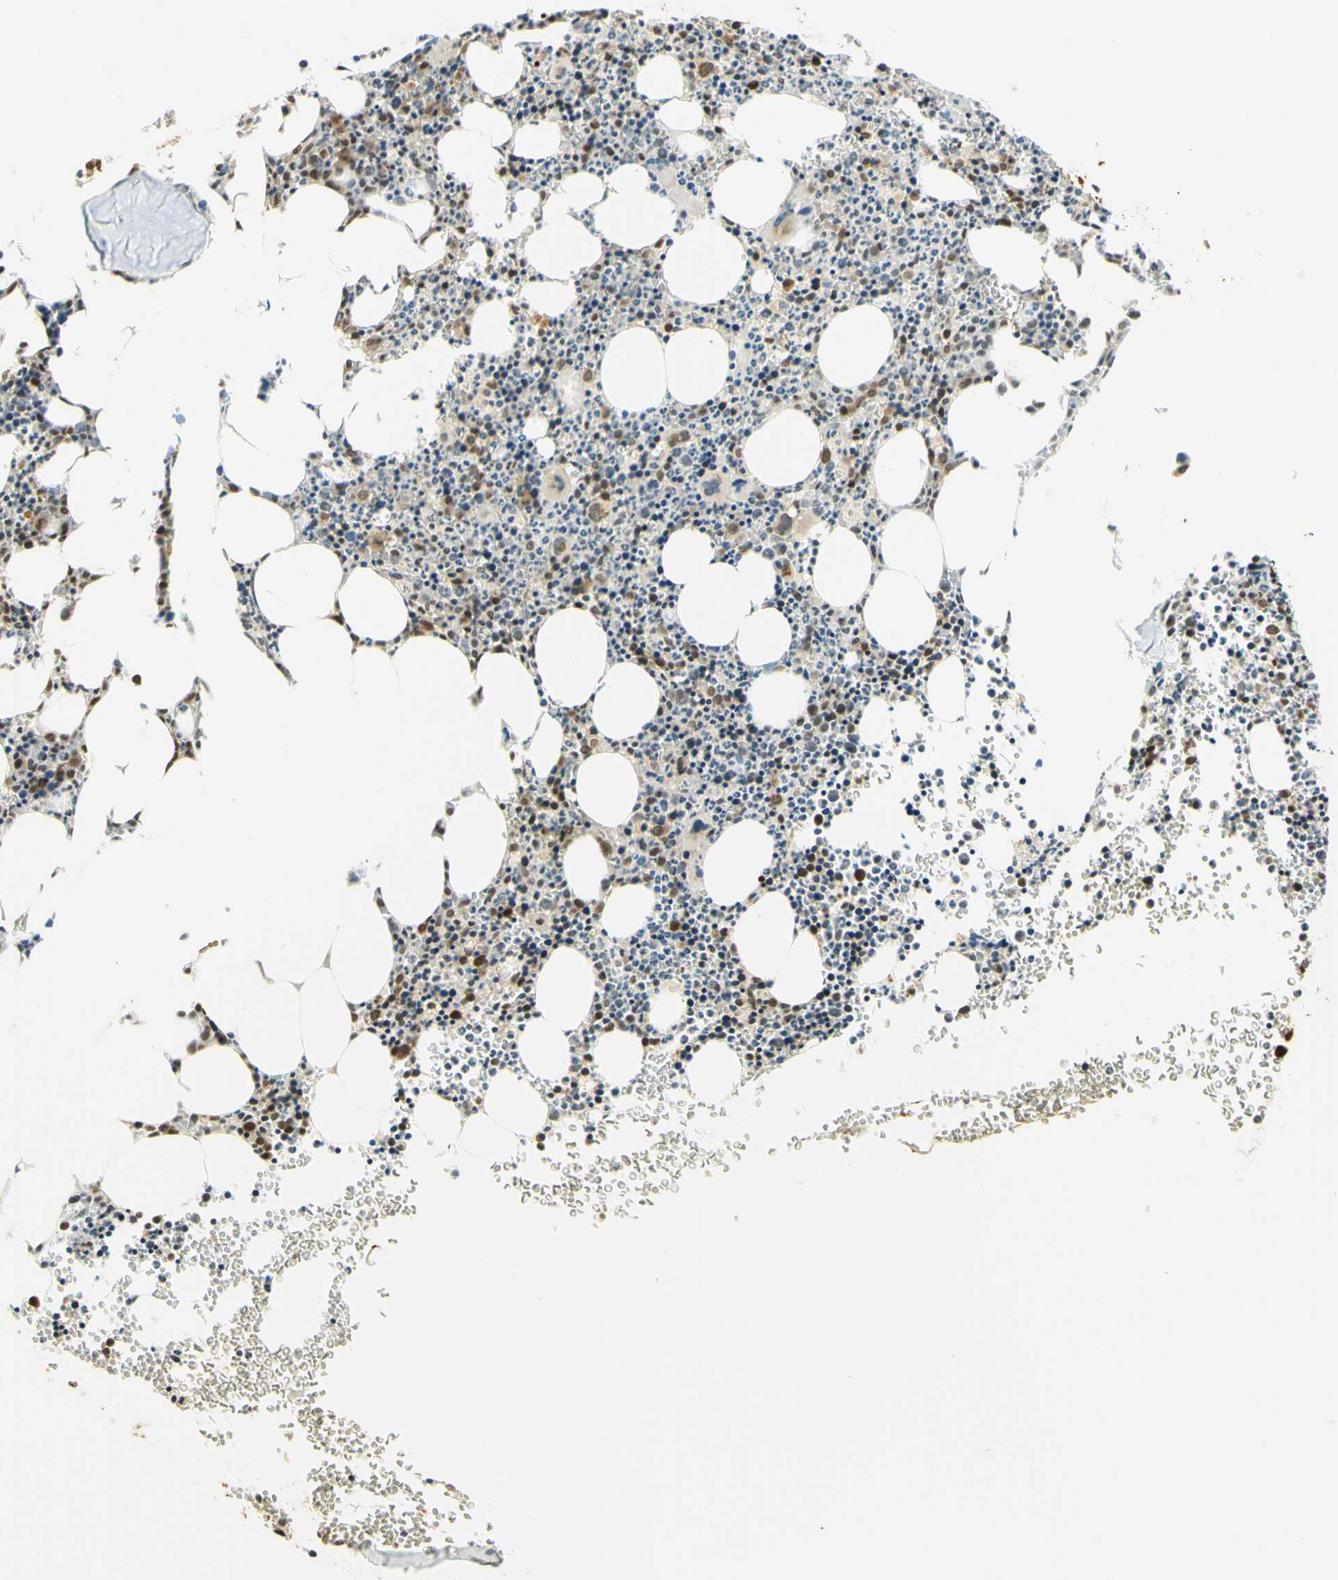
{"staining": {"intensity": "strong", "quantity": "25%-75%", "location": "nuclear"}, "tissue": "bone marrow", "cell_type": "Hematopoietic cells", "image_type": "normal", "snomed": [{"axis": "morphology", "description": "Normal tissue, NOS"}, {"axis": "morphology", "description": "Inflammation, NOS"}, {"axis": "topography", "description": "Bone marrow"}], "caption": "A high amount of strong nuclear expression is seen in approximately 25%-75% of hematopoietic cells in benign bone marrow.", "gene": "KIF11", "patient": {"sex": "female", "age": 61}}